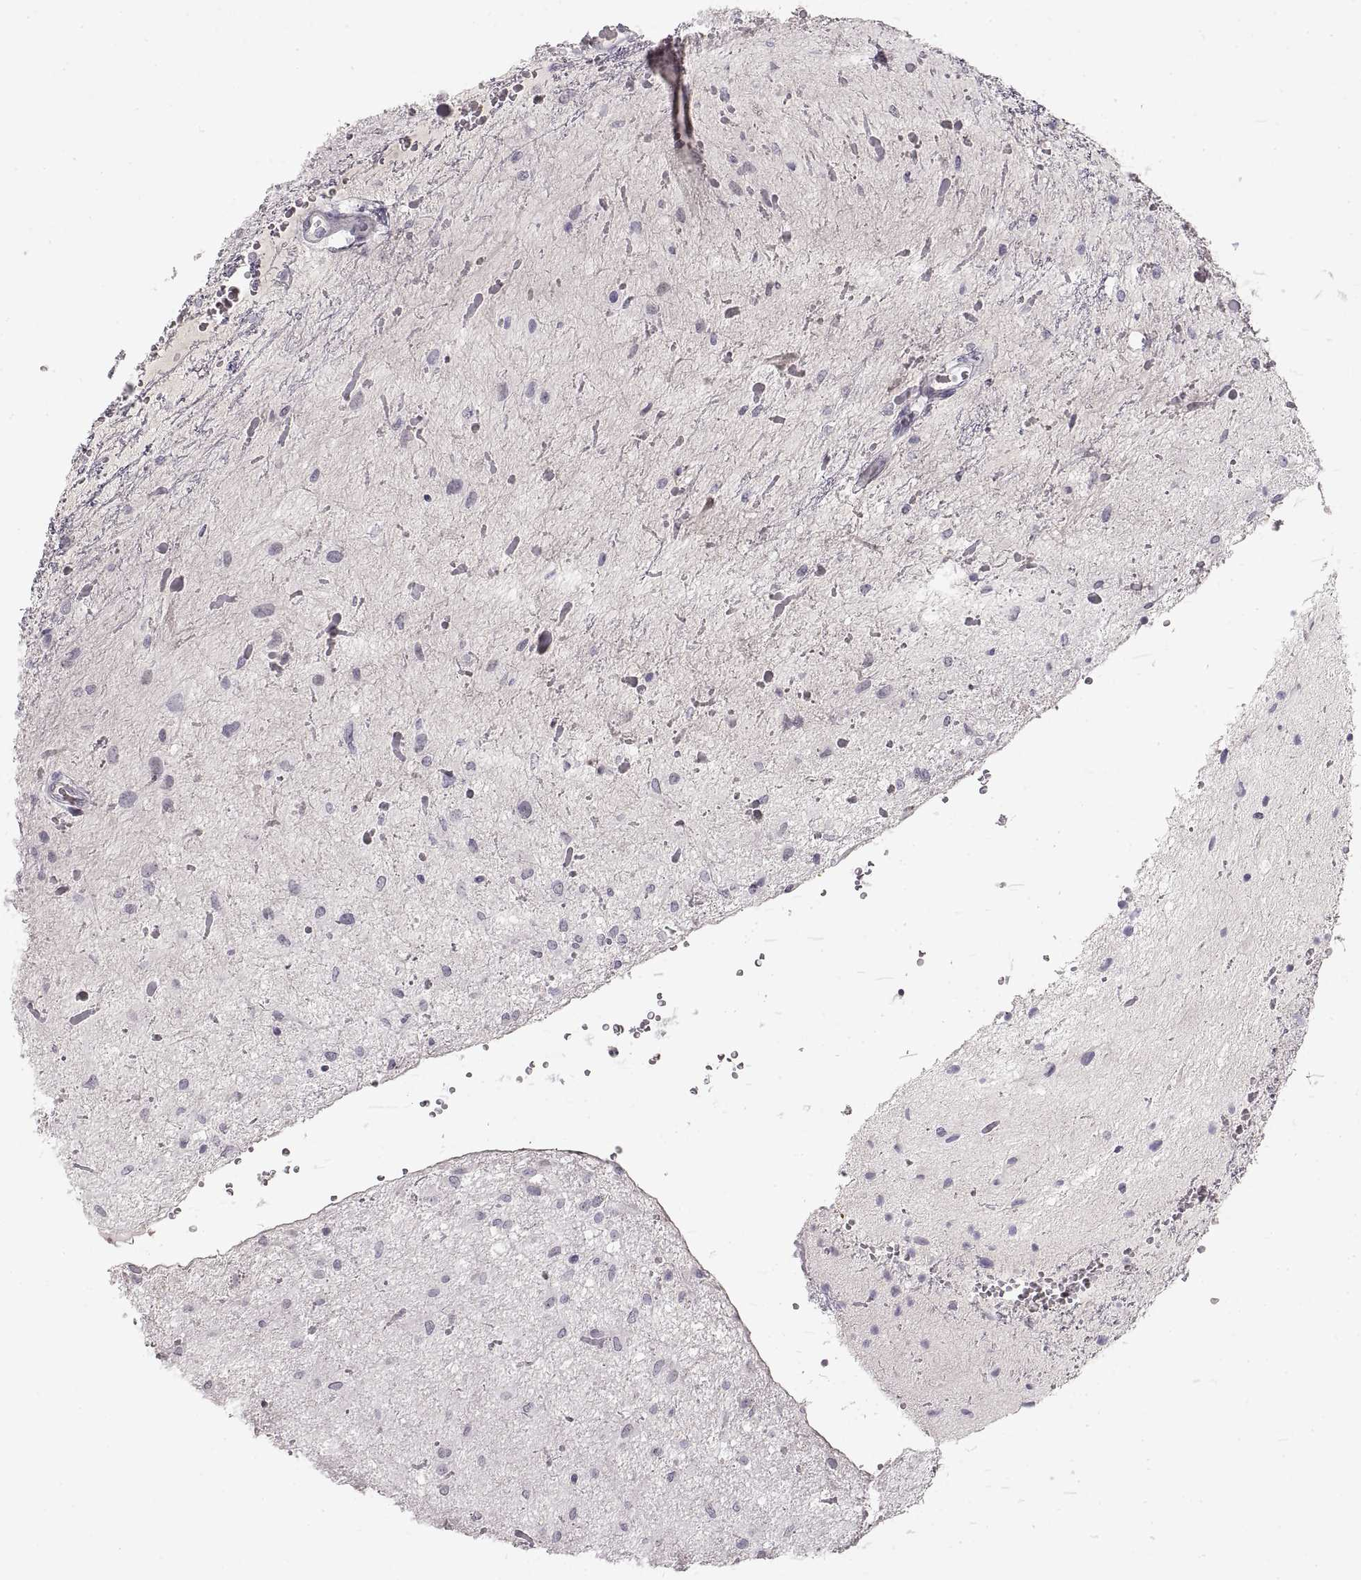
{"staining": {"intensity": "negative", "quantity": "none", "location": "none"}, "tissue": "glioma", "cell_type": "Tumor cells", "image_type": "cancer", "snomed": [{"axis": "morphology", "description": "Glioma, malignant, Low grade"}, {"axis": "topography", "description": "Cerebellum"}], "caption": "Immunohistochemical staining of malignant glioma (low-grade) exhibits no significant staining in tumor cells.", "gene": "PCSK2", "patient": {"sex": "female", "age": 14}}